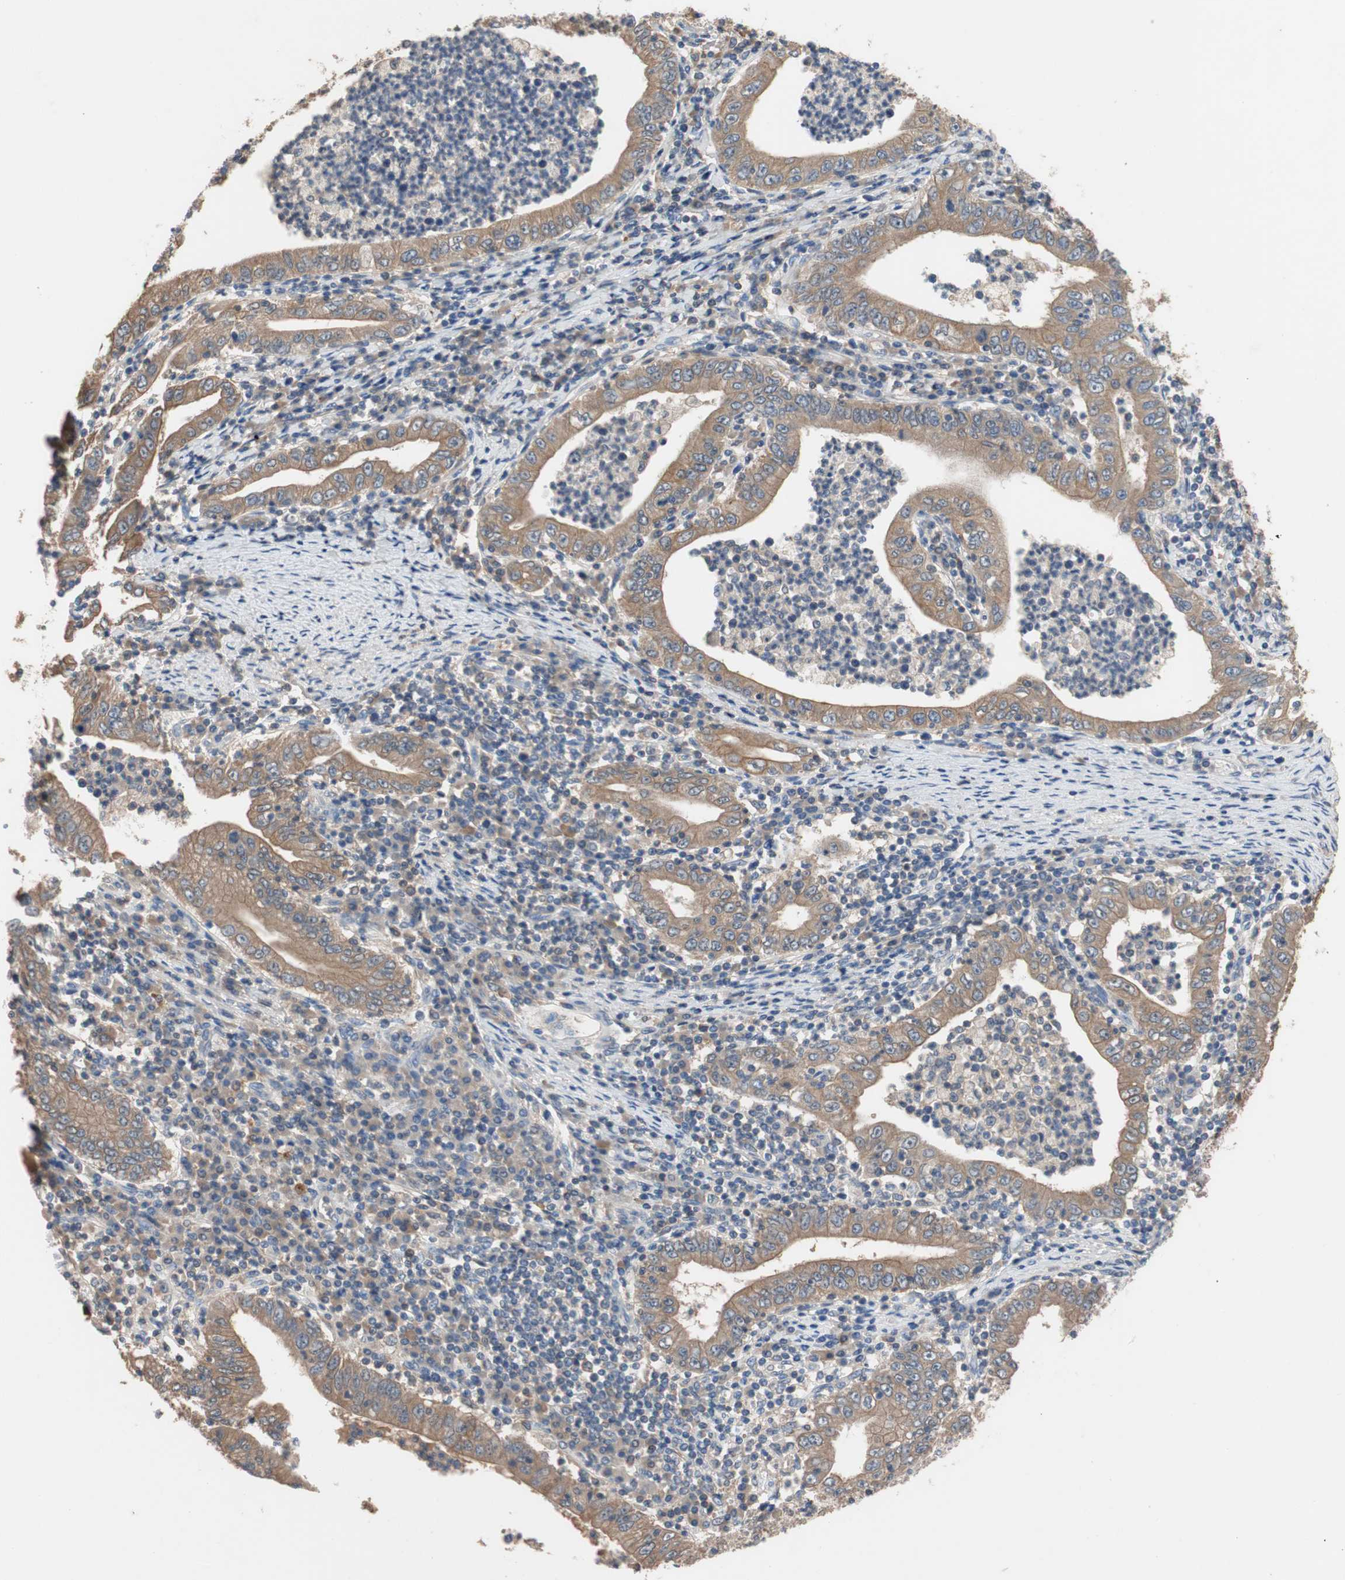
{"staining": {"intensity": "moderate", "quantity": ">75%", "location": "cytoplasmic/membranous"}, "tissue": "stomach cancer", "cell_type": "Tumor cells", "image_type": "cancer", "snomed": [{"axis": "morphology", "description": "Normal tissue, NOS"}, {"axis": "morphology", "description": "Adenocarcinoma, NOS"}, {"axis": "topography", "description": "Esophagus"}, {"axis": "topography", "description": "Stomach, upper"}, {"axis": "topography", "description": "Peripheral nerve tissue"}], "caption": "Immunohistochemistry (IHC) image of human stomach cancer stained for a protein (brown), which shows medium levels of moderate cytoplasmic/membranous positivity in about >75% of tumor cells.", "gene": "ADAP1", "patient": {"sex": "male", "age": 62}}